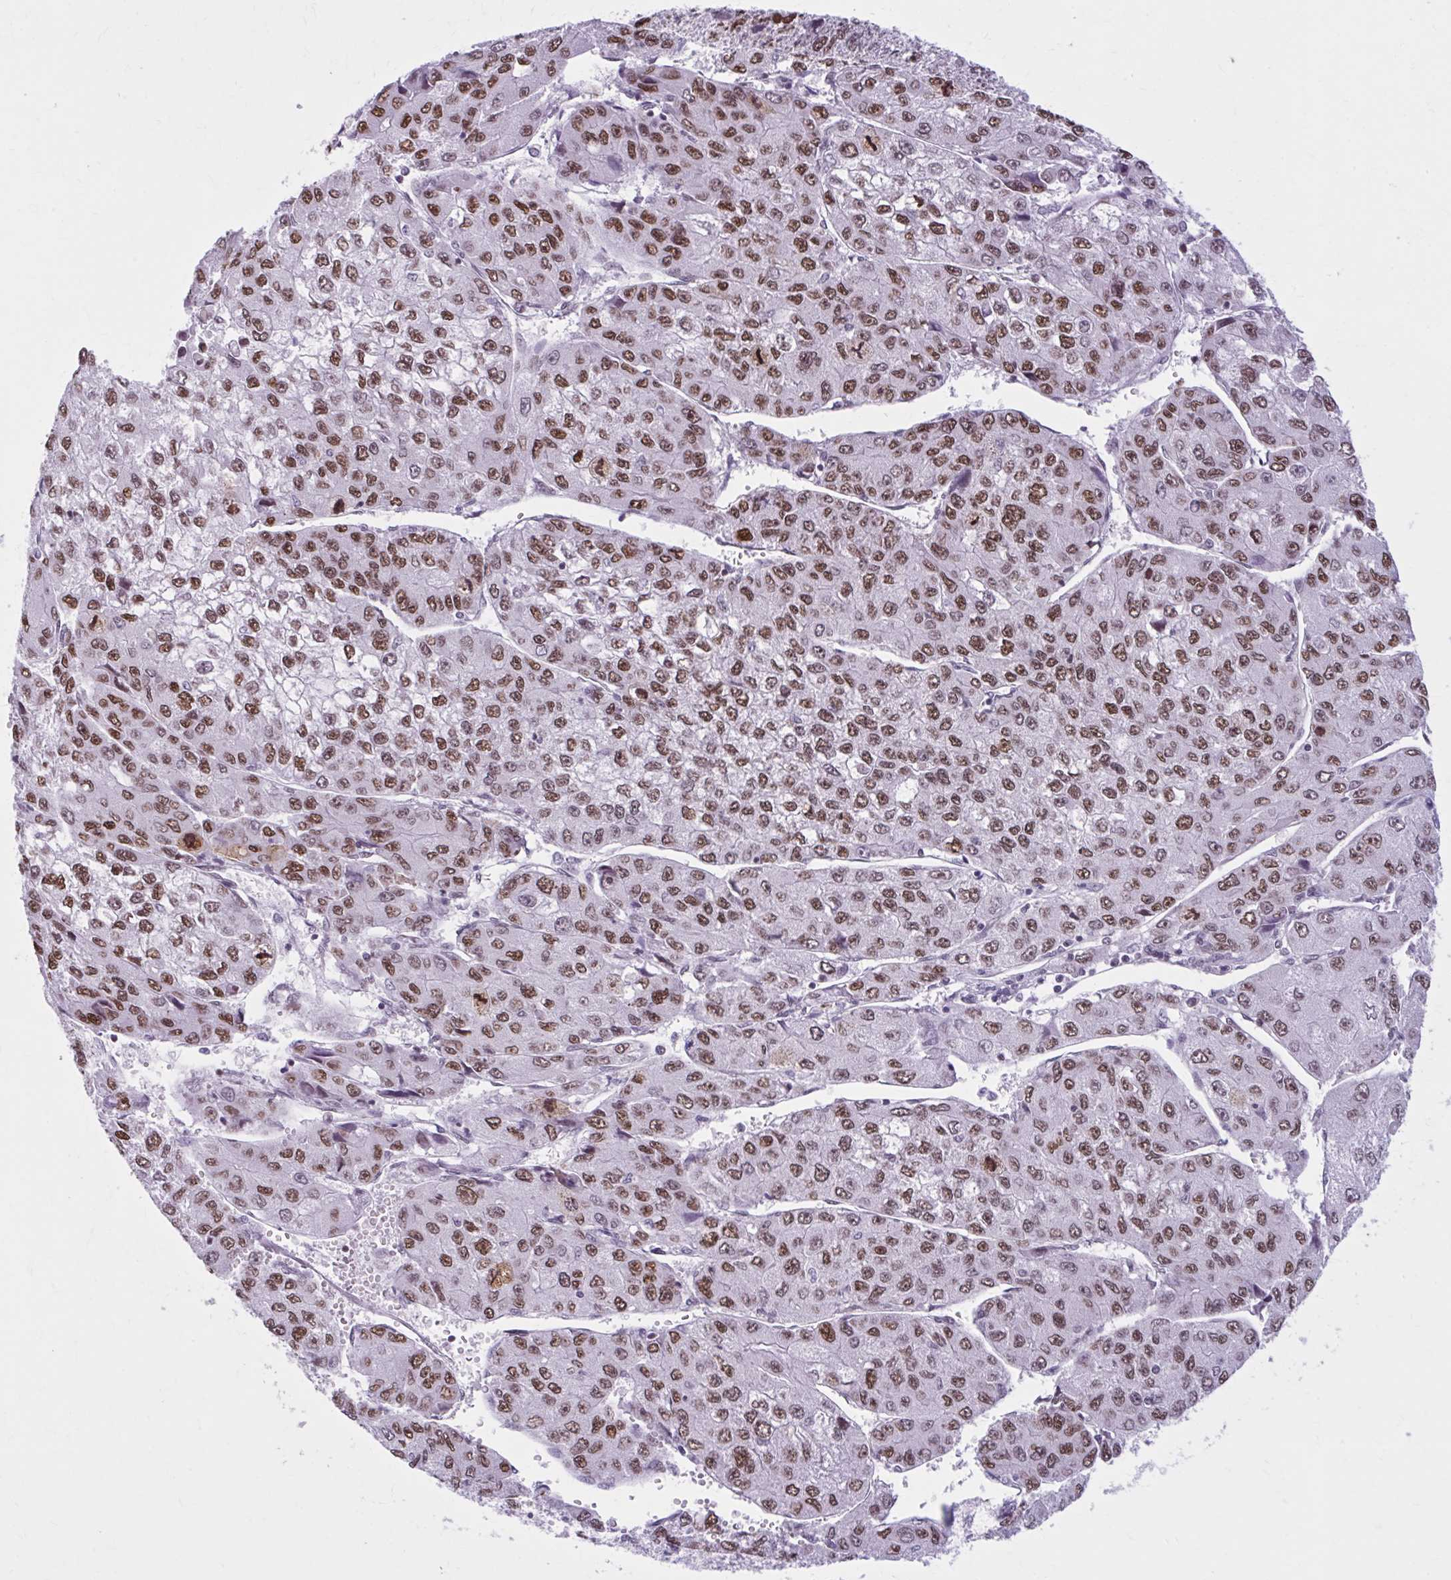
{"staining": {"intensity": "moderate", "quantity": ">75%", "location": "nuclear"}, "tissue": "liver cancer", "cell_type": "Tumor cells", "image_type": "cancer", "snomed": [{"axis": "morphology", "description": "Carcinoma, Hepatocellular, NOS"}, {"axis": "topography", "description": "Liver"}], "caption": "A medium amount of moderate nuclear positivity is identified in approximately >75% of tumor cells in liver hepatocellular carcinoma tissue. (Stains: DAB in brown, nuclei in blue, Microscopy: brightfield microscopy at high magnification).", "gene": "PABIR1", "patient": {"sex": "female", "age": 66}}